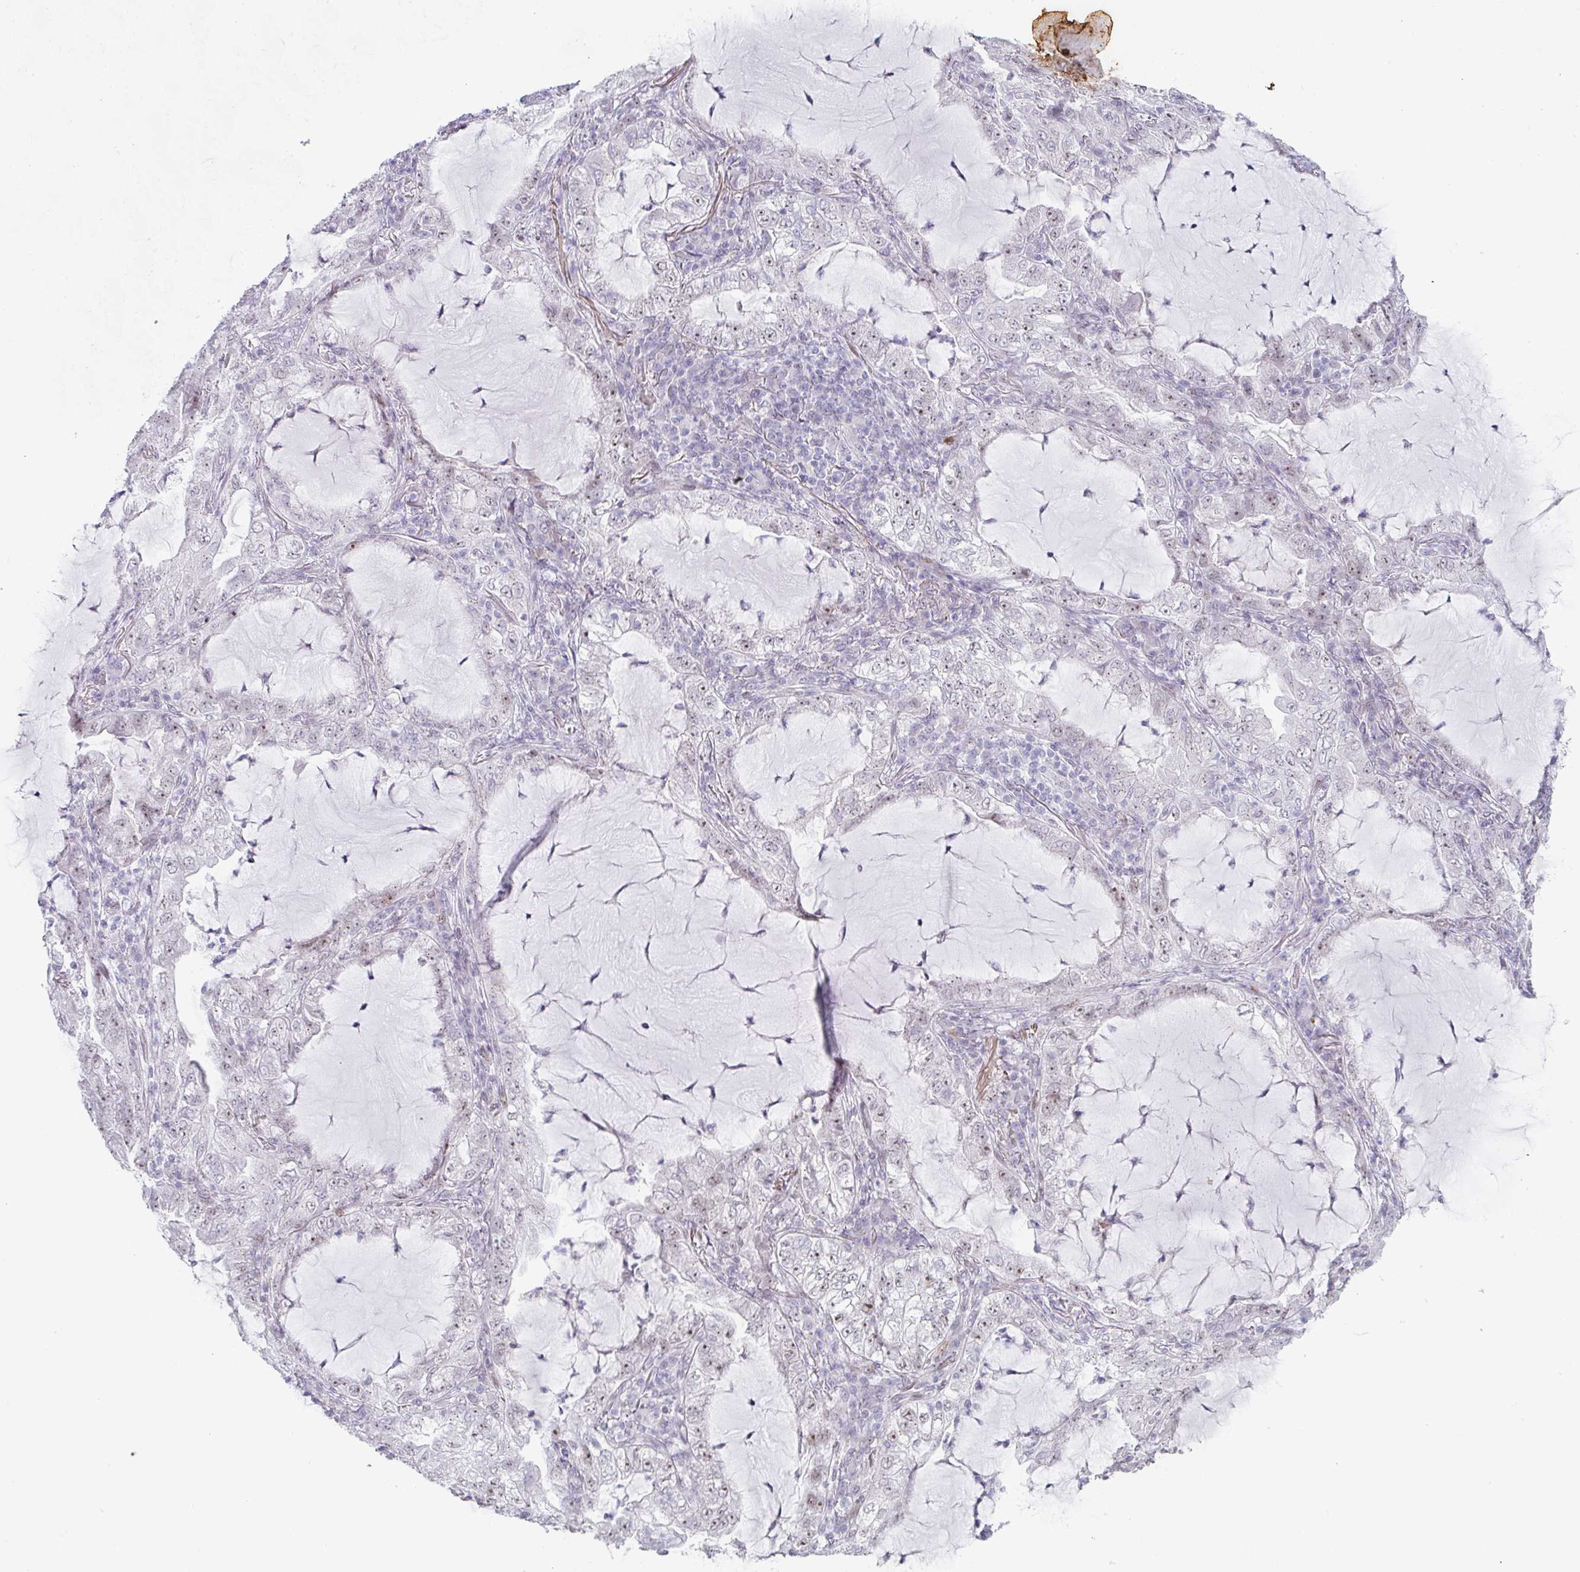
{"staining": {"intensity": "weak", "quantity": "25%-75%", "location": "nuclear"}, "tissue": "lung cancer", "cell_type": "Tumor cells", "image_type": "cancer", "snomed": [{"axis": "morphology", "description": "Adenocarcinoma, NOS"}, {"axis": "topography", "description": "Lung"}], "caption": "Lung cancer was stained to show a protein in brown. There is low levels of weak nuclear staining in about 25%-75% of tumor cells.", "gene": "POU2AF2", "patient": {"sex": "female", "age": 73}}